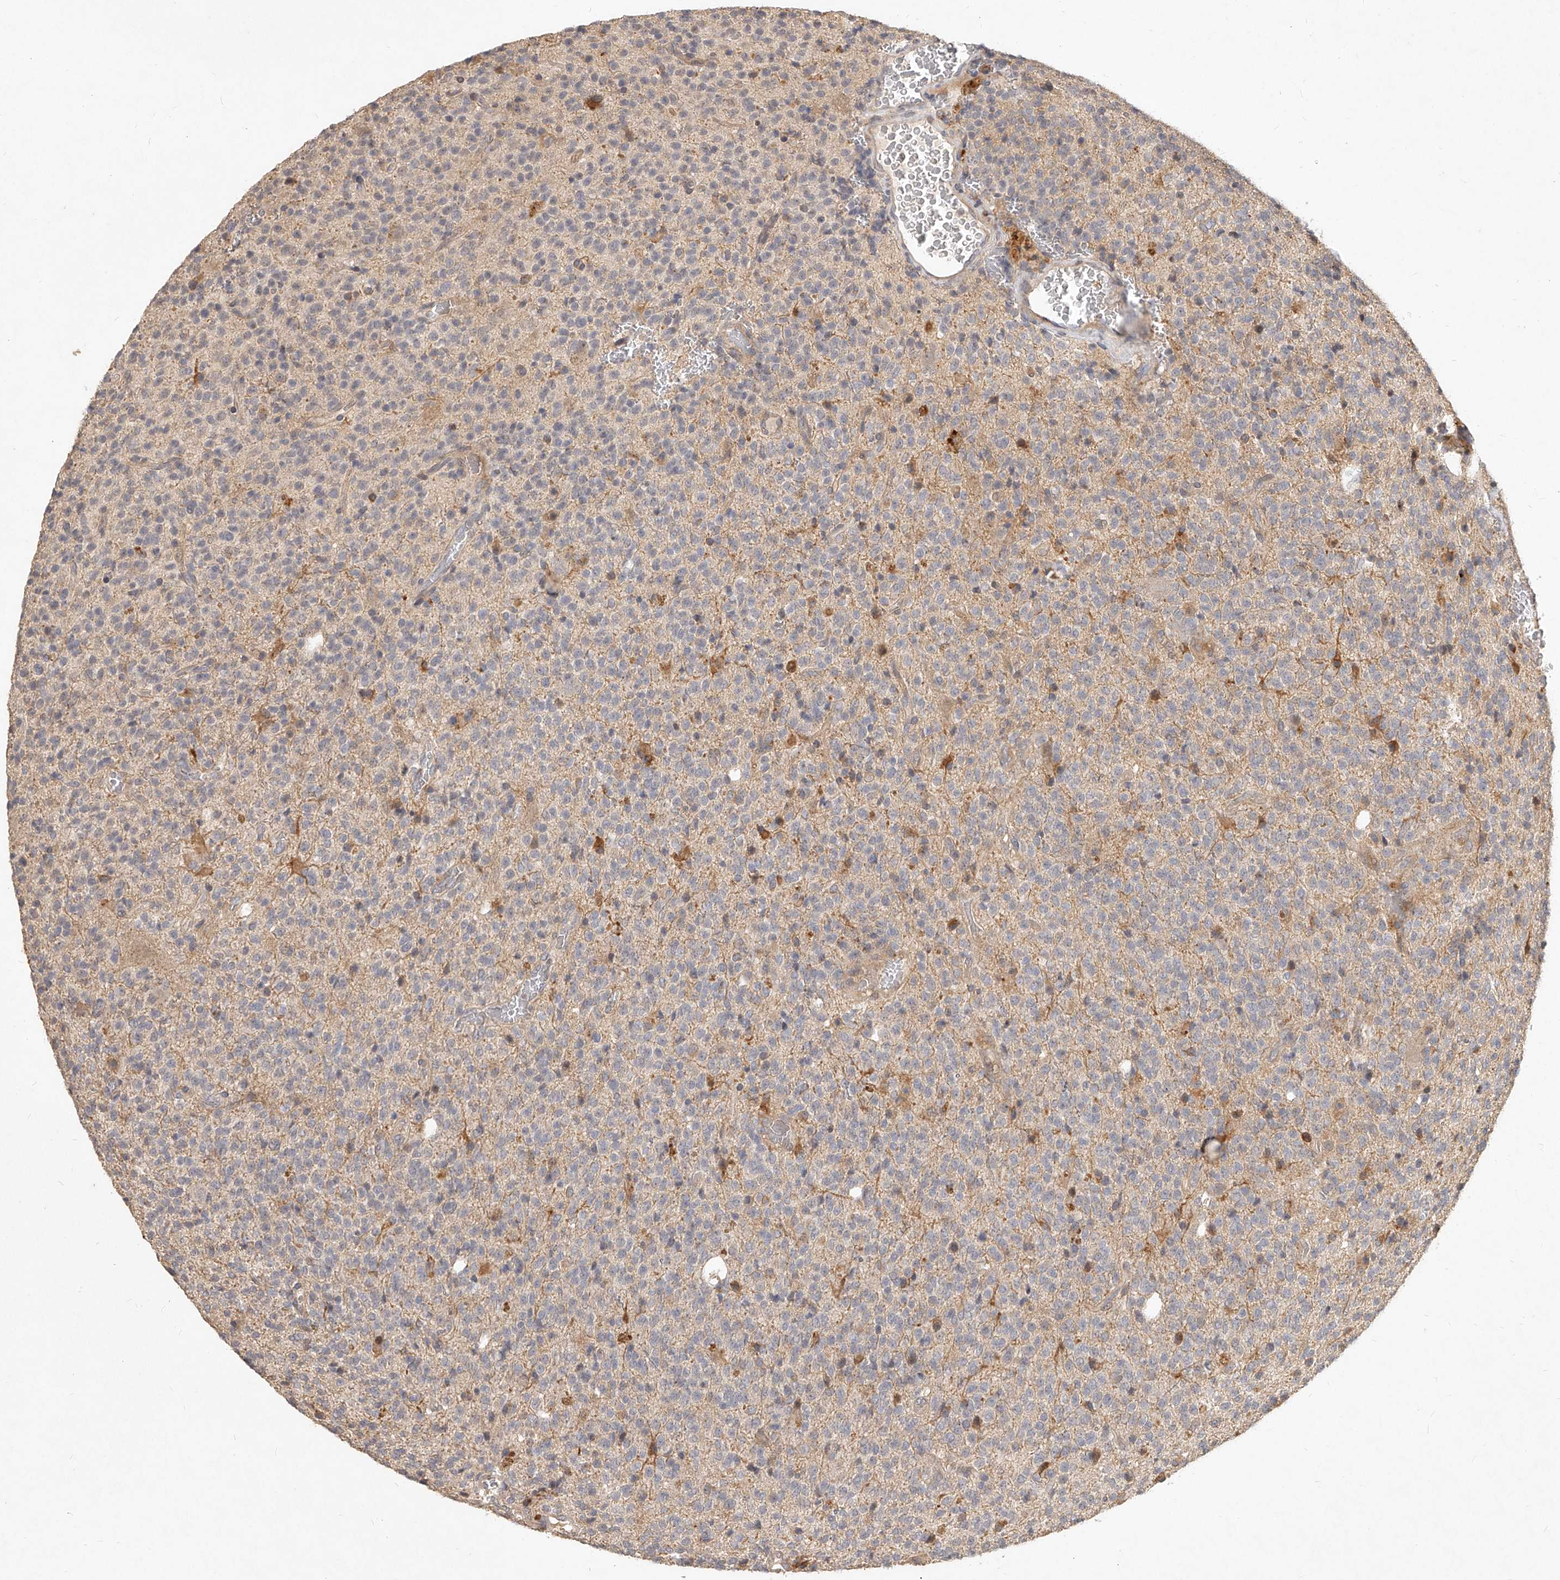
{"staining": {"intensity": "negative", "quantity": "none", "location": "none"}, "tissue": "glioma", "cell_type": "Tumor cells", "image_type": "cancer", "snomed": [{"axis": "morphology", "description": "Glioma, malignant, High grade"}, {"axis": "topography", "description": "Brain"}], "caption": "Histopathology image shows no significant protein positivity in tumor cells of glioma. The staining was performed using DAB (3,3'-diaminobenzidine) to visualize the protein expression in brown, while the nuclei were stained in blue with hematoxylin (Magnification: 20x).", "gene": "SLC37A1", "patient": {"sex": "male", "age": 34}}